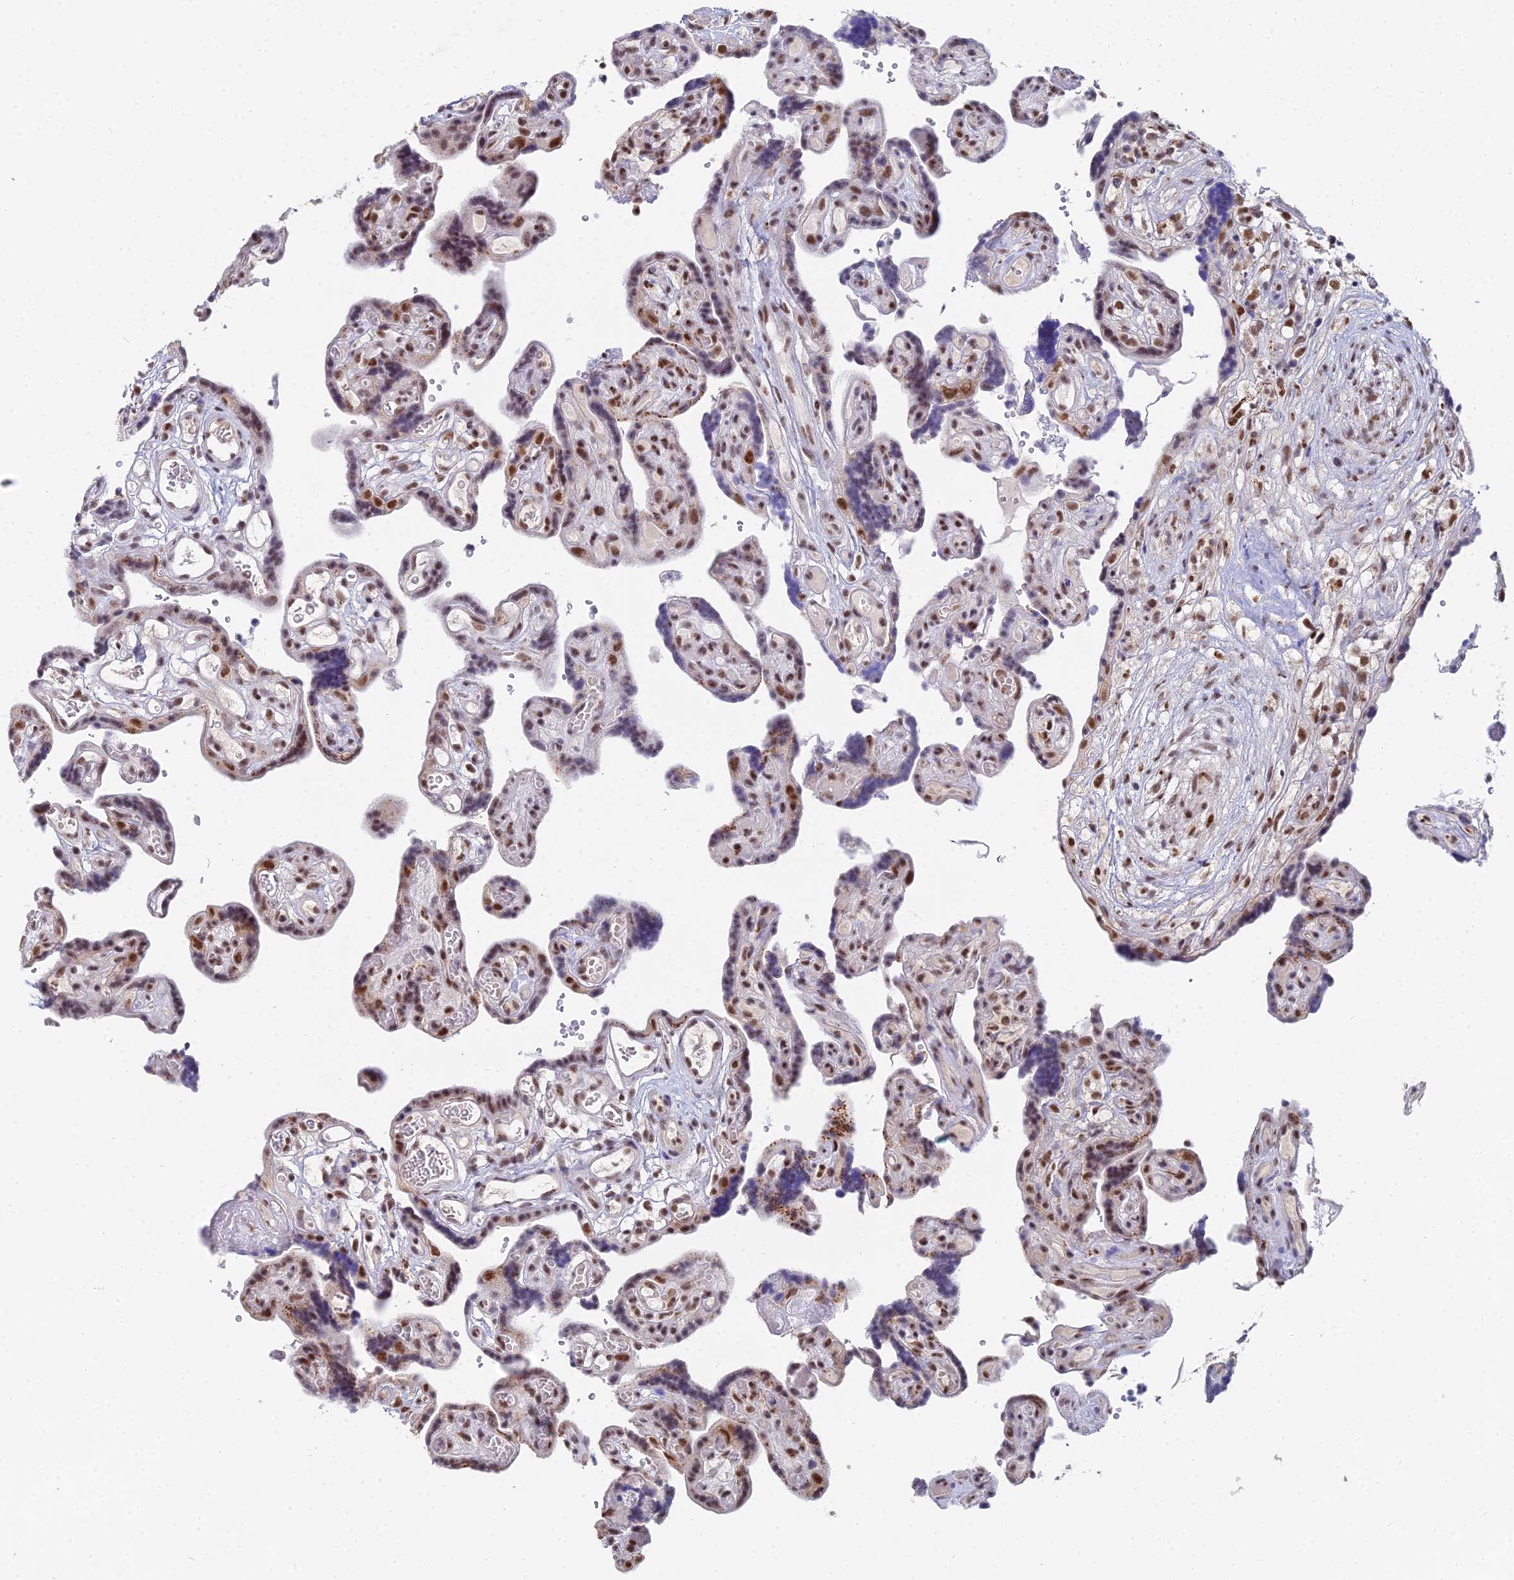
{"staining": {"intensity": "strong", "quantity": ">75%", "location": "nuclear"}, "tissue": "placenta", "cell_type": "Decidual cells", "image_type": "normal", "snomed": [{"axis": "morphology", "description": "Normal tissue, NOS"}, {"axis": "topography", "description": "Placenta"}], "caption": "The immunohistochemical stain shows strong nuclear positivity in decidual cells of normal placenta.", "gene": "THOC3", "patient": {"sex": "female", "age": 30}}